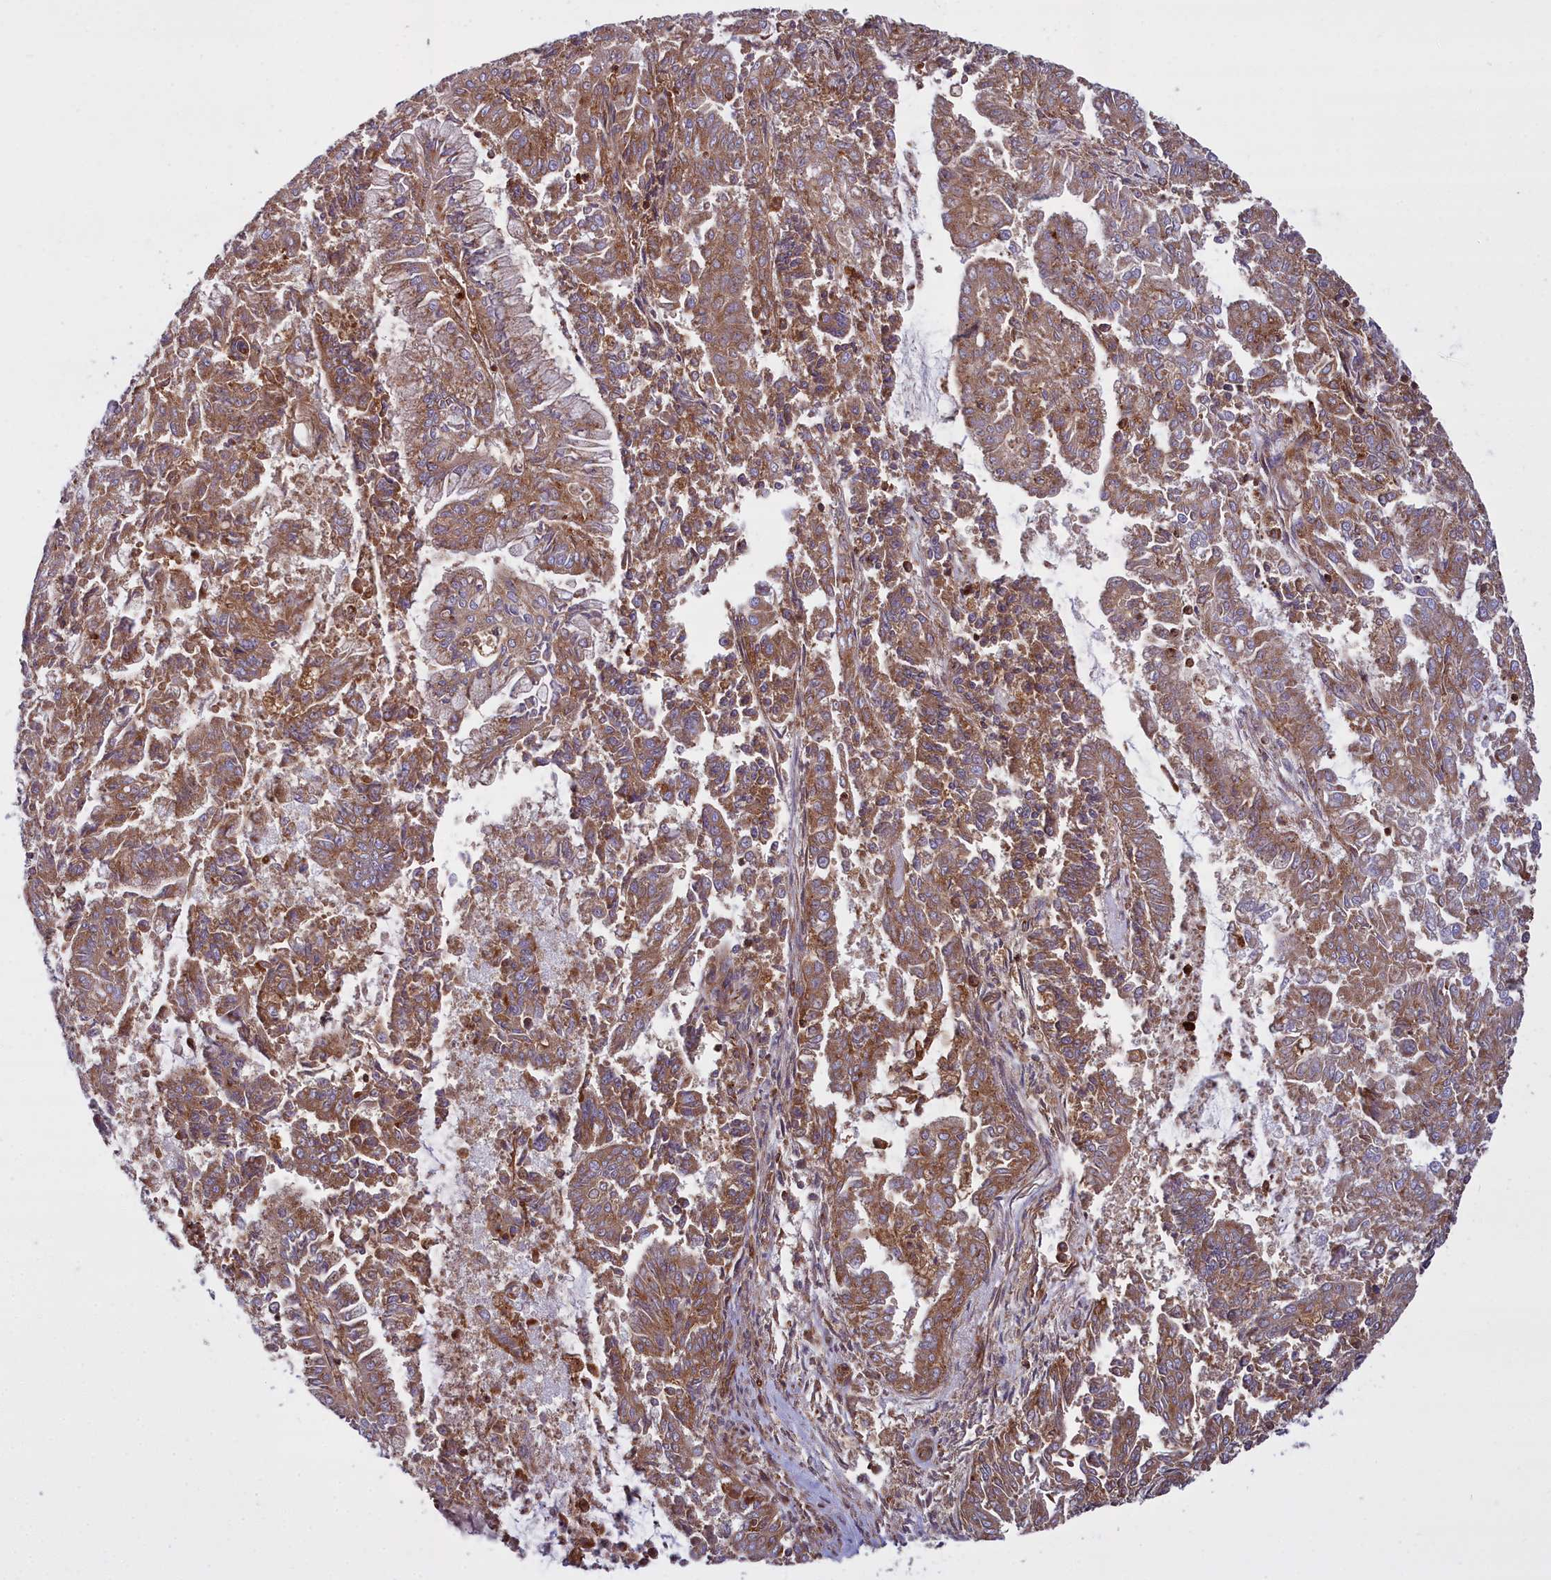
{"staining": {"intensity": "moderate", "quantity": ">75%", "location": "cytoplasmic/membranous"}, "tissue": "endometrial cancer", "cell_type": "Tumor cells", "image_type": "cancer", "snomed": [{"axis": "morphology", "description": "Adenocarcinoma, NOS"}, {"axis": "topography", "description": "Endometrium"}], "caption": "Protein staining of adenocarcinoma (endometrial) tissue displays moderate cytoplasmic/membranous staining in about >75% of tumor cells. (DAB (3,3'-diaminobenzidine) IHC with brightfield microscopy, high magnification).", "gene": "LNPEP", "patient": {"sex": "female", "age": 73}}